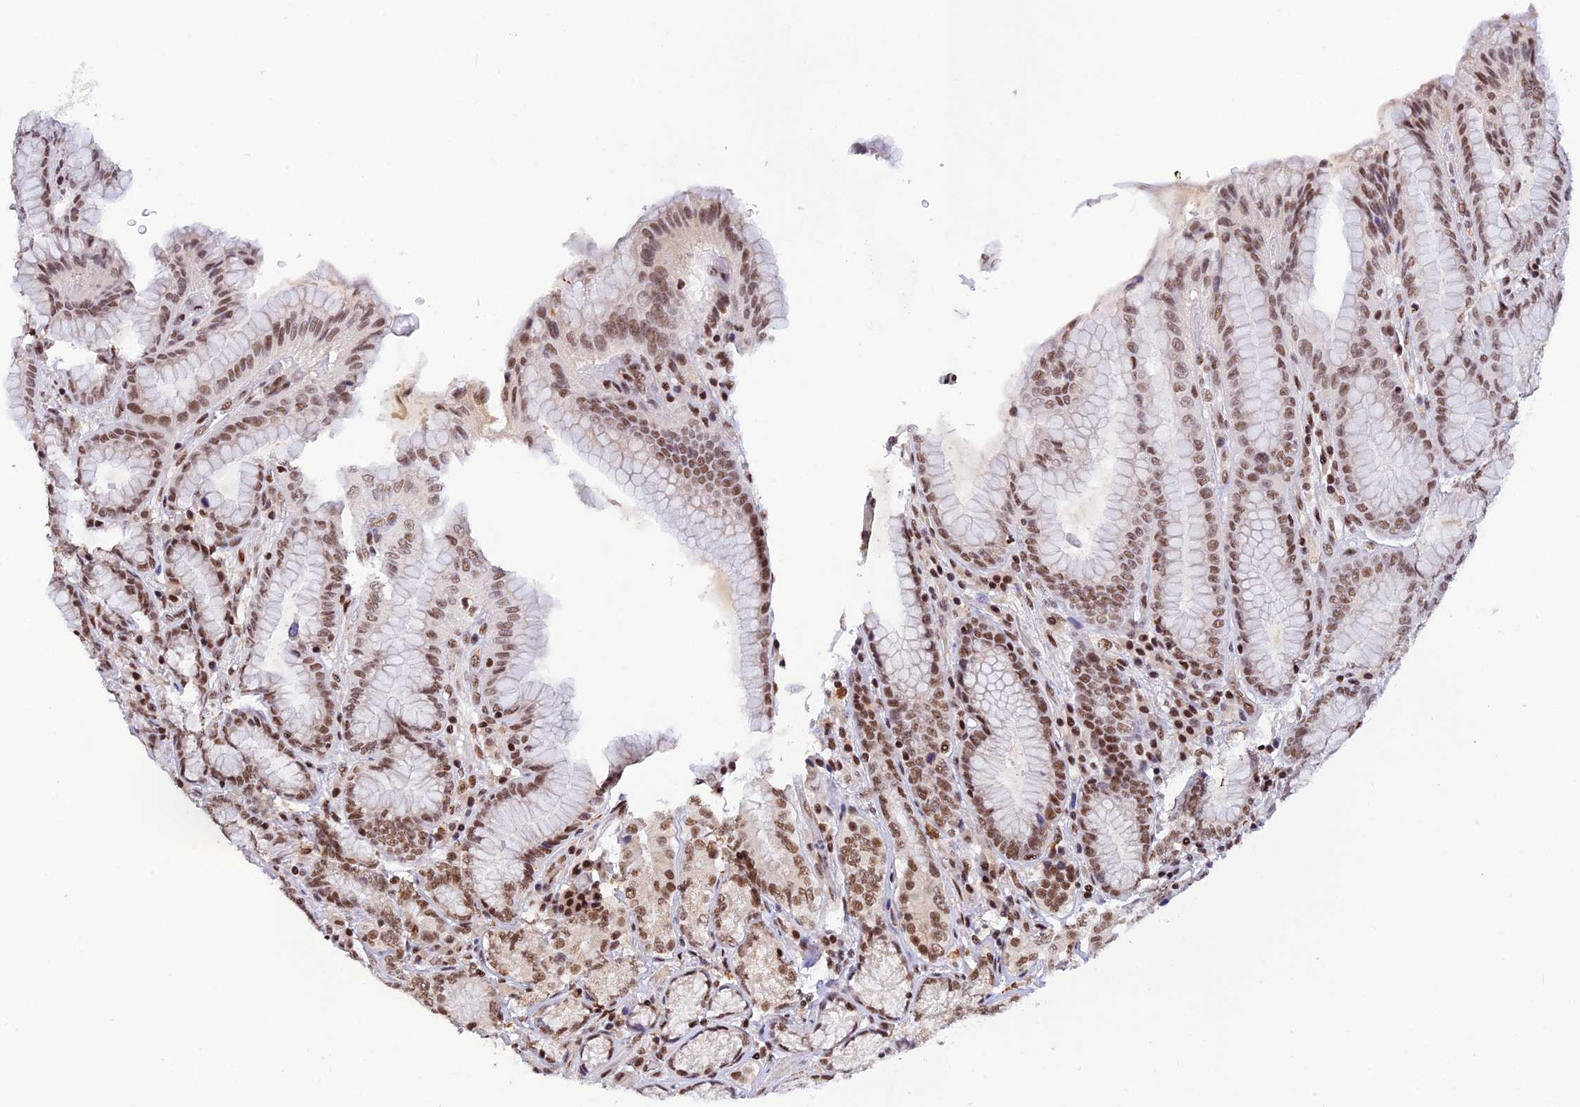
{"staining": {"intensity": "moderate", "quantity": "25%-75%", "location": "nuclear"}, "tissue": "stomach", "cell_type": "Glandular cells", "image_type": "normal", "snomed": [{"axis": "morphology", "description": "Normal tissue, NOS"}, {"axis": "topography", "description": "Stomach, upper"}, {"axis": "topography", "description": "Stomach, lower"}], "caption": "This is a histology image of IHC staining of normal stomach, which shows moderate staining in the nuclear of glandular cells.", "gene": "THAP11", "patient": {"sex": "female", "age": 76}}